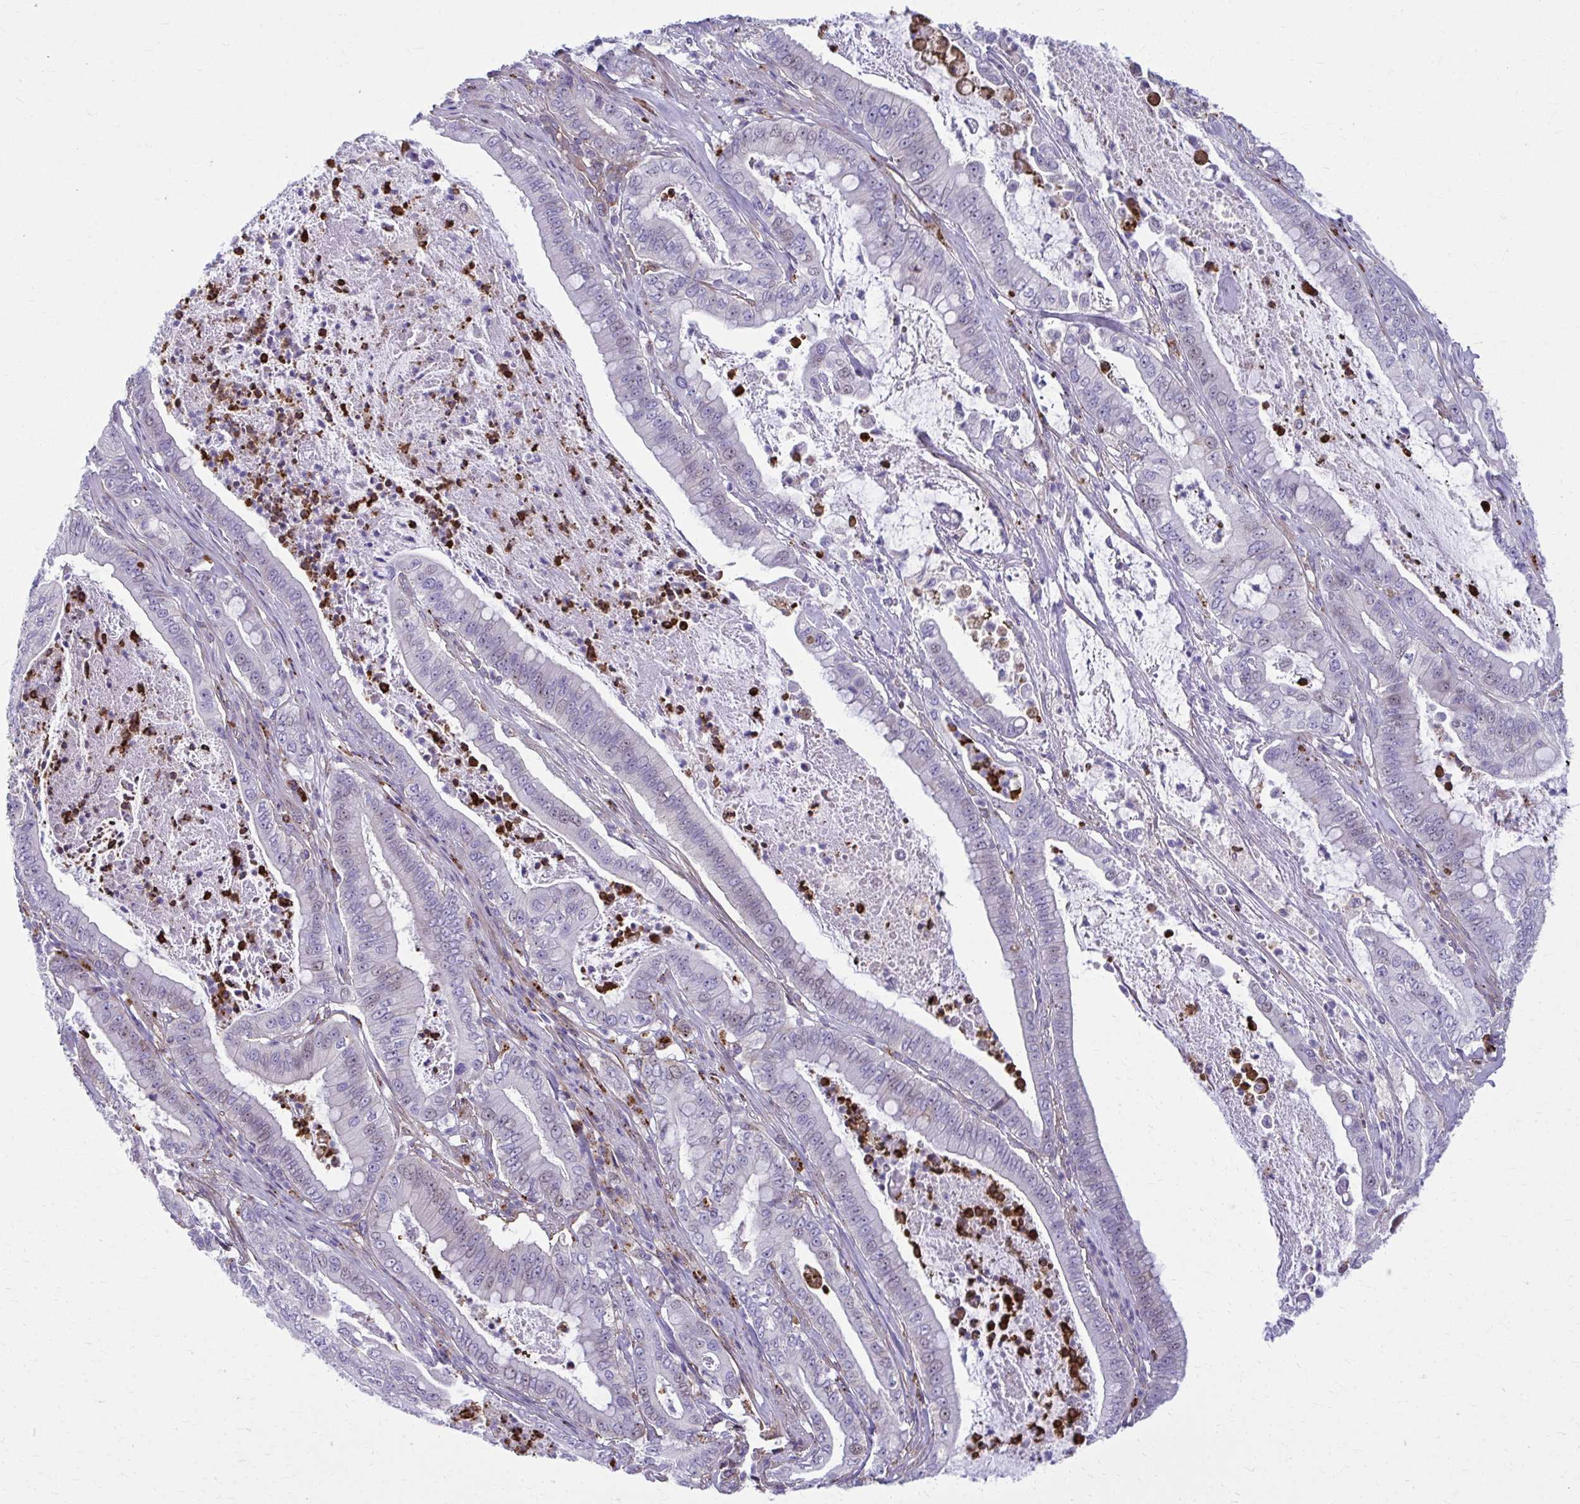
{"staining": {"intensity": "weak", "quantity": "<25%", "location": "nuclear"}, "tissue": "pancreatic cancer", "cell_type": "Tumor cells", "image_type": "cancer", "snomed": [{"axis": "morphology", "description": "Adenocarcinoma, NOS"}, {"axis": "topography", "description": "Pancreas"}], "caption": "Adenocarcinoma (pancreatic) was stained to show a protein in brown. There is no significant expression in tumor cells.", "gene": "LRRC4B", "patient": {"sex": "male", "age": 71}}